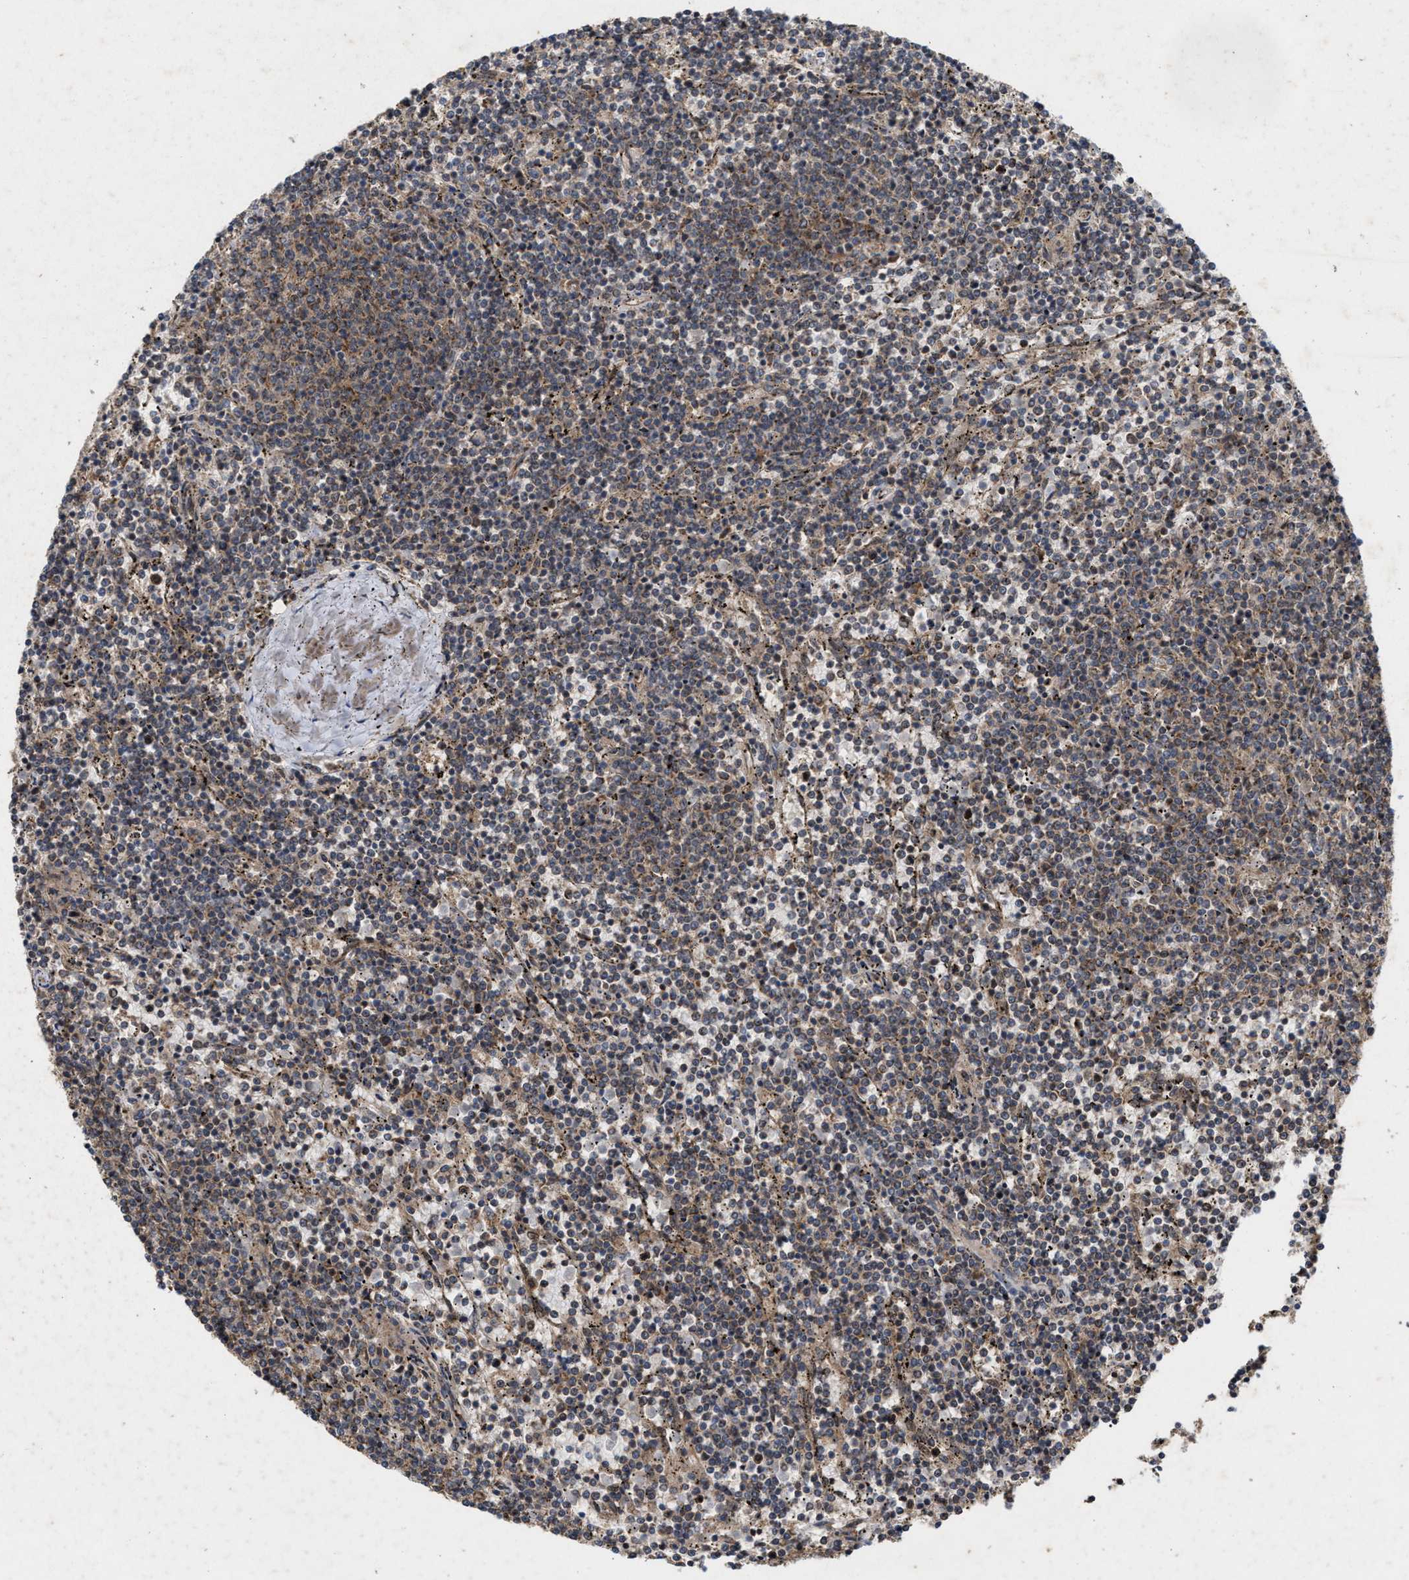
{"staining": {"intensity": "weak", "quantity": "25%-75%", "location": "cytoplasmic/membranous"}, "tissue": "lymphoma", "cell_type": "Tumor cells", "image_type": "cancer", "snomed": [{"axis": "morphology", "description": "Malignant lymphoma, non-Hodgkin's type, Low grade"}, {"axis": "topography", "description": "Spleen"}], "caption": "Immunohistochemistry (IHC) (DAB) staining of human malignant lymphoma, non-Hodgkin's type (low-grade) displays weak cytoplasmic/membranous protein expression in approximately 25%-75% of tumor cells.", "gene": "CFLAR", "patient": {"sex": "female", "age": 50}}